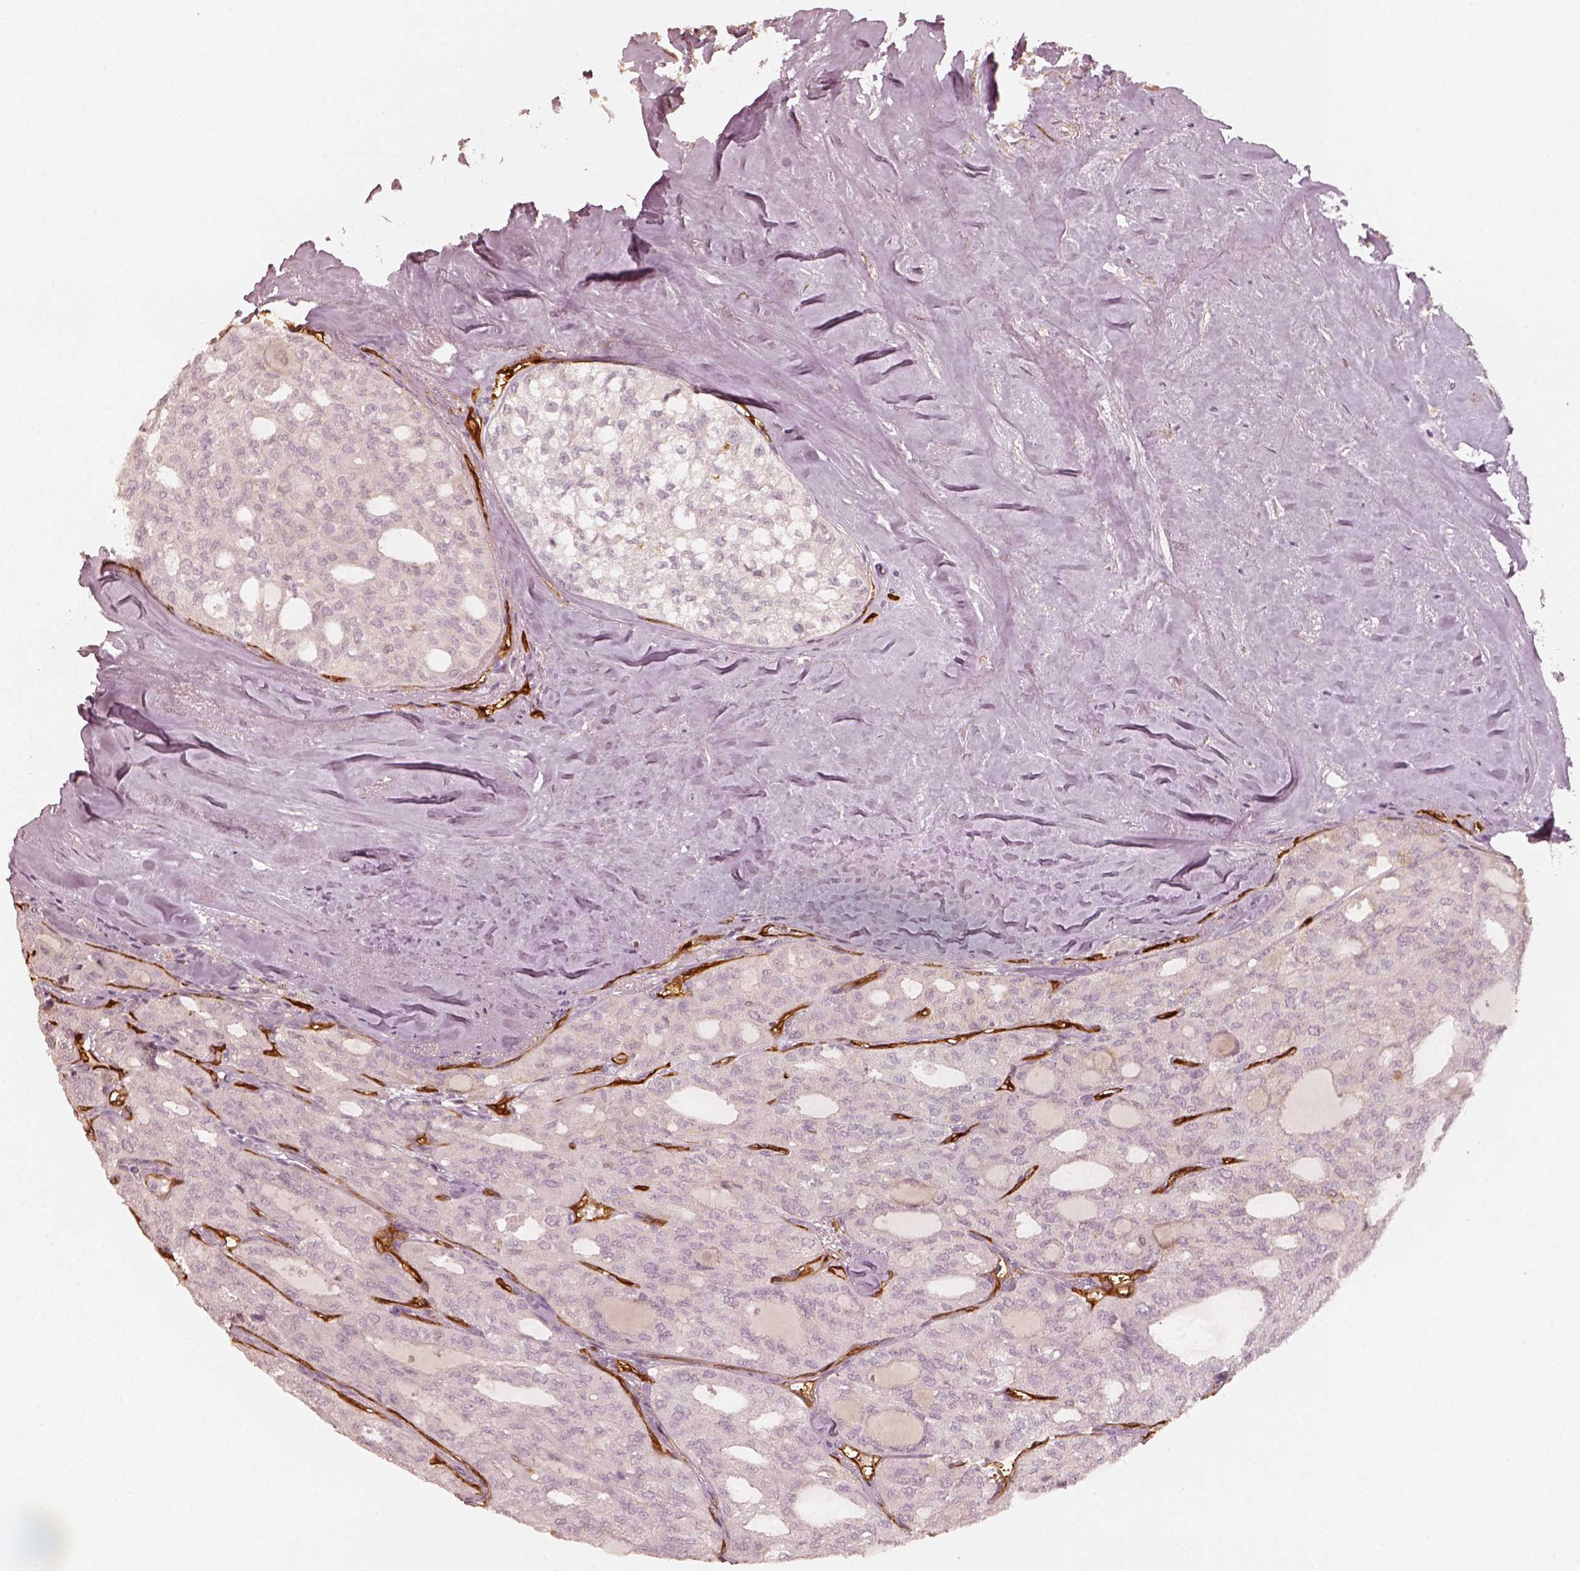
{"staining": {"intensity": "negative", "quantity": "none", "location": "none"}, "tissue": "thyroid cancer", "cell_type": "Tumor cells", "image_type": "cancer", "snomed": [{"axis": "morphology", "description": "Follicular adenoma carcinoma, NOS"}, {"axis": "topography", "description": "Thyroid gland"}], "caption": "Tumor cells are negative for brown protein staining in thyroid follicular adenoma carcinoma.", "gene": "FSCN1", "patient": {"sex": "male", "age": 75}}